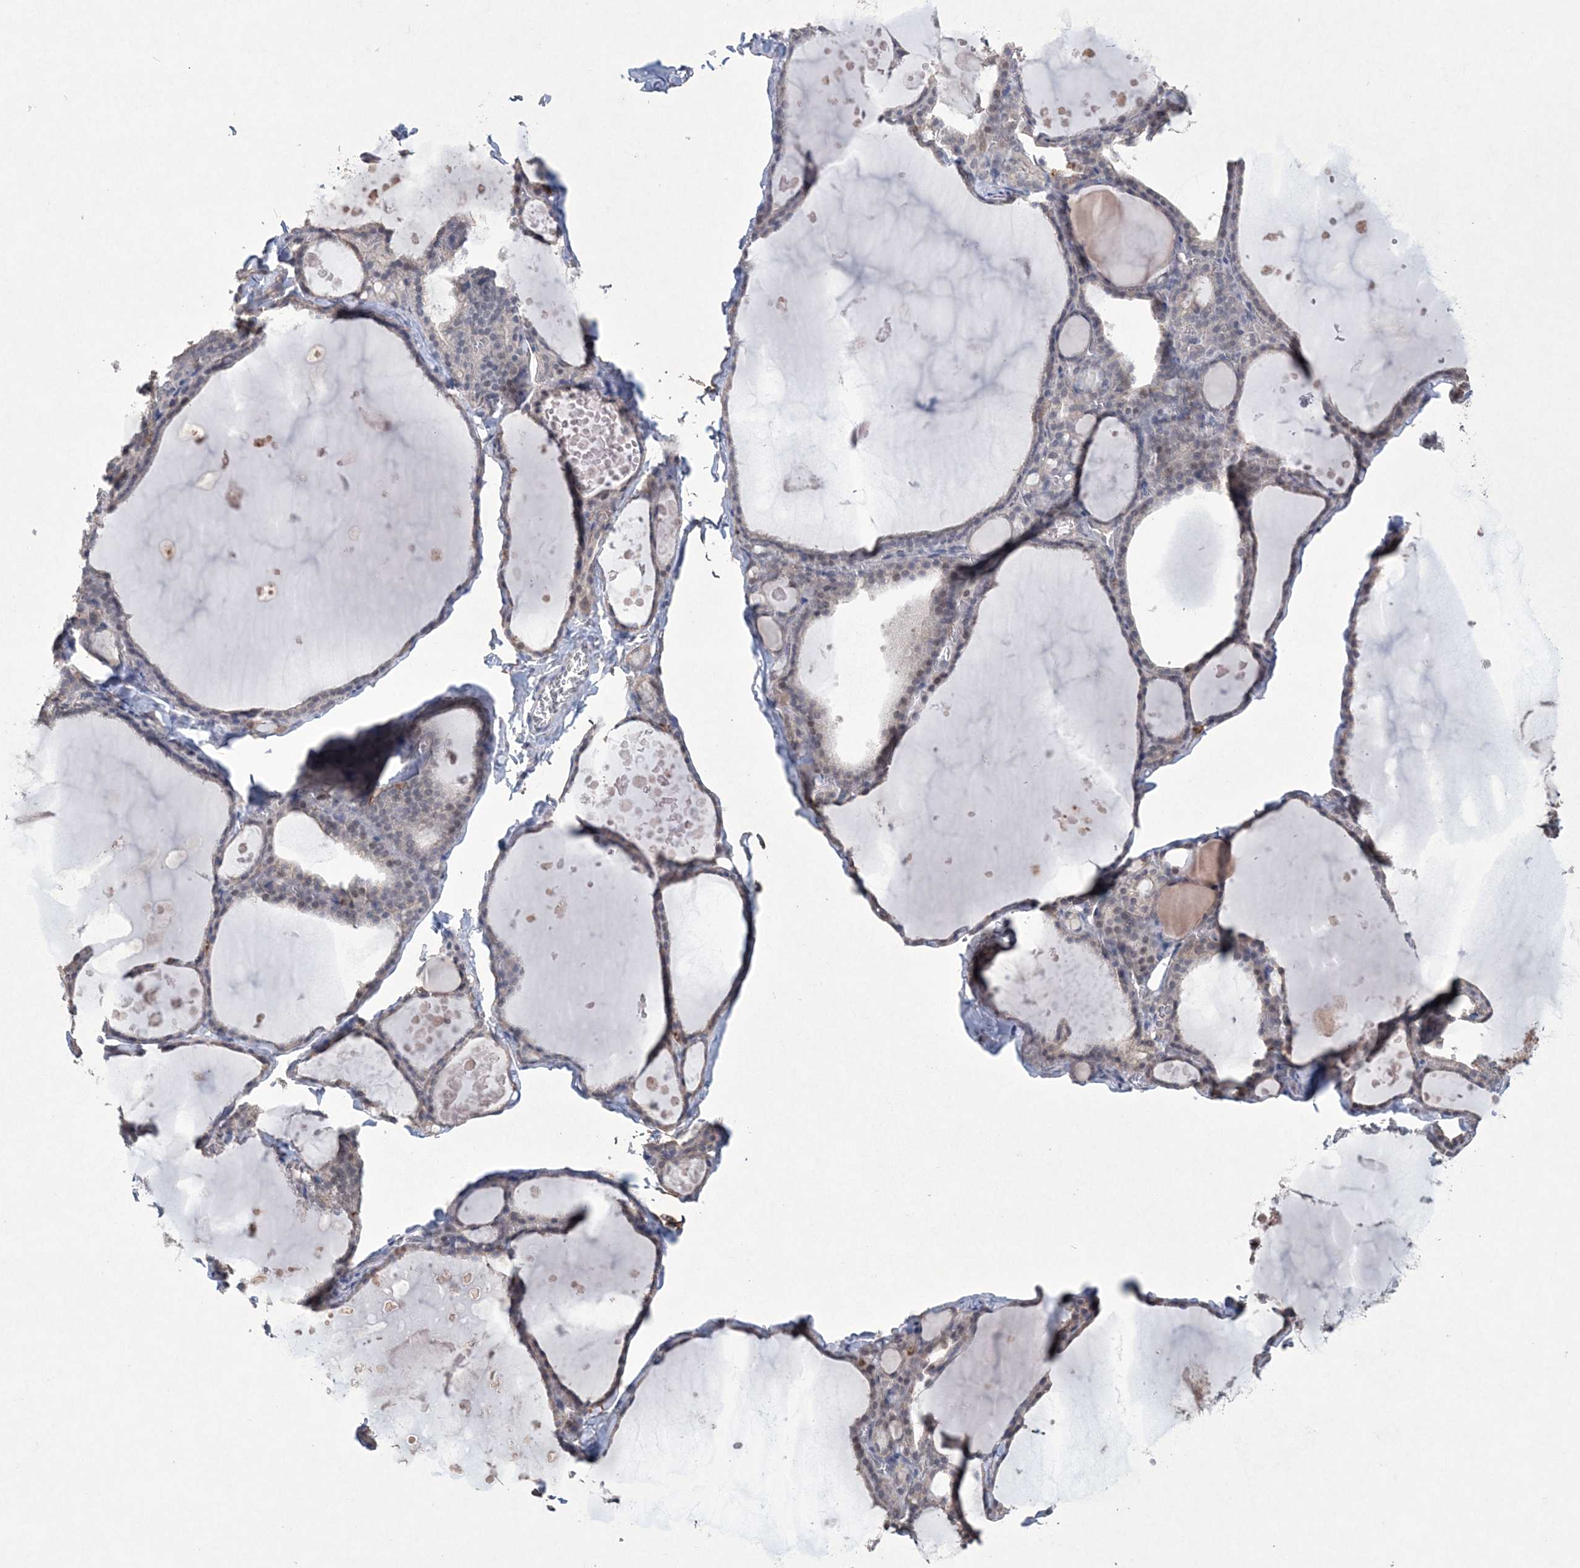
{"staining": {"intensity": "negative", "quantity": "none", "location": "none"}, "tissue": "thyroid gland", "cell_type": "Glandular cells", "image_type": "normal", "snomed": [{"axis": "morphology", "description": "Normal tissue, NOS"}, {"axis": "topography", "description": "Thyroid gland"}], "caption": "High power microscopy photomicrograph of an IHC image of unremarkable thyroid gland, revealing no significant staining in glandular cells. Brightfield microscopy of immunohistochemistry (IHC) stained with DAB (brown) and hematoxylin (blue), captured at high magnification.", "gene": "DPCD", "patient": {"sex": "male", "age": 56}}